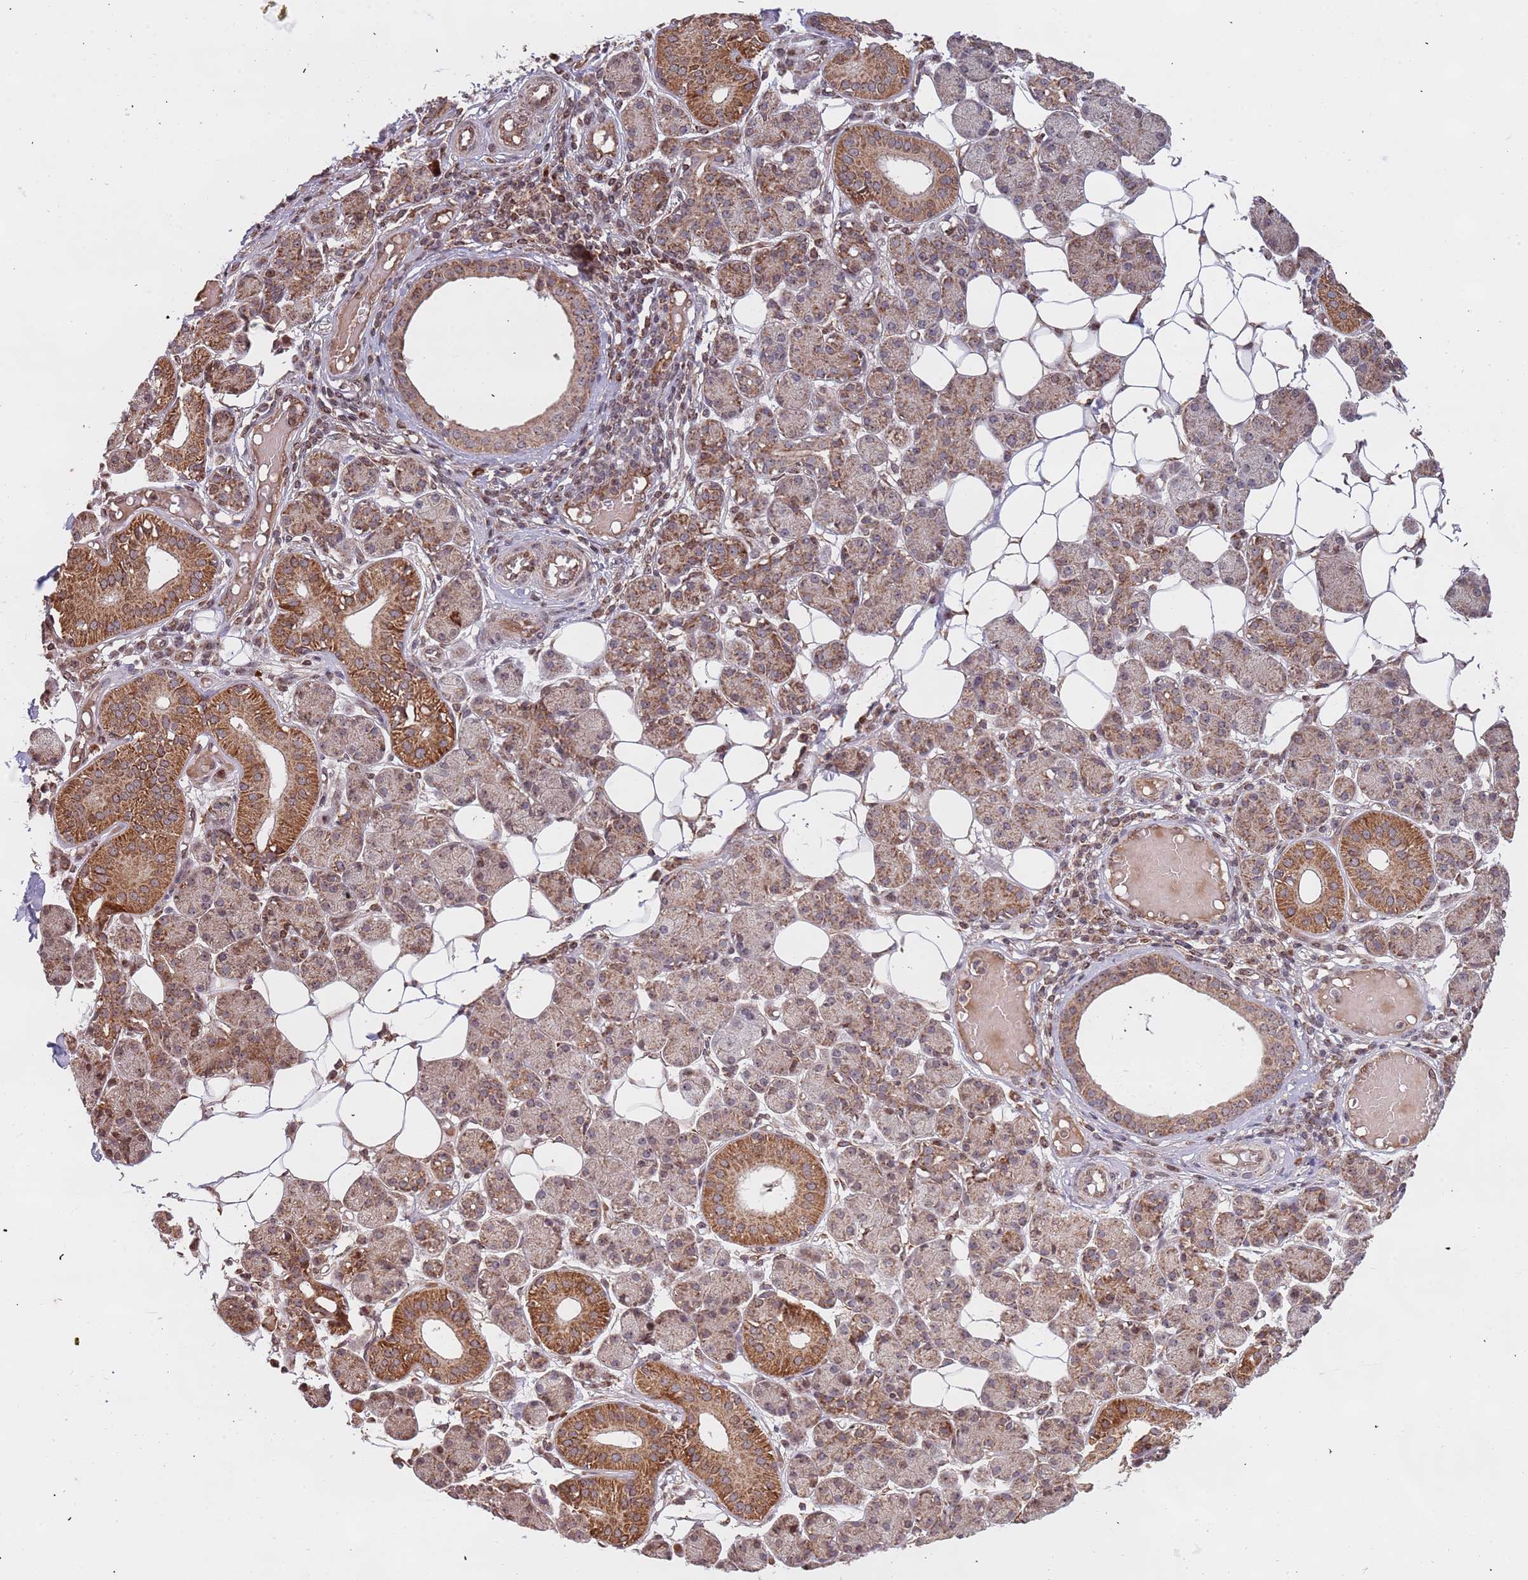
{"staining": {"intensity": "moderate", "quantity": ">75%", "location": "cytoplasmic/membranous,nuclear"}, "tissue": "salivary gland", "cell_type": "Glandular cells", "image_type": "normal", "snomed": [{"axis": "morphology", "description": "Normal tissue, NOS"}, {"axis": "topography", "description": "Salivary gland"}], "caption": "Approximately >75% of glandular cells in normal human salivary gland display moderate cytoplasmic/membranous,nuclear protein expression as visualized by brown immunohistochemical staining.", "gene": "DCHS1", "patient": {"sex": "female", "age": 33}}